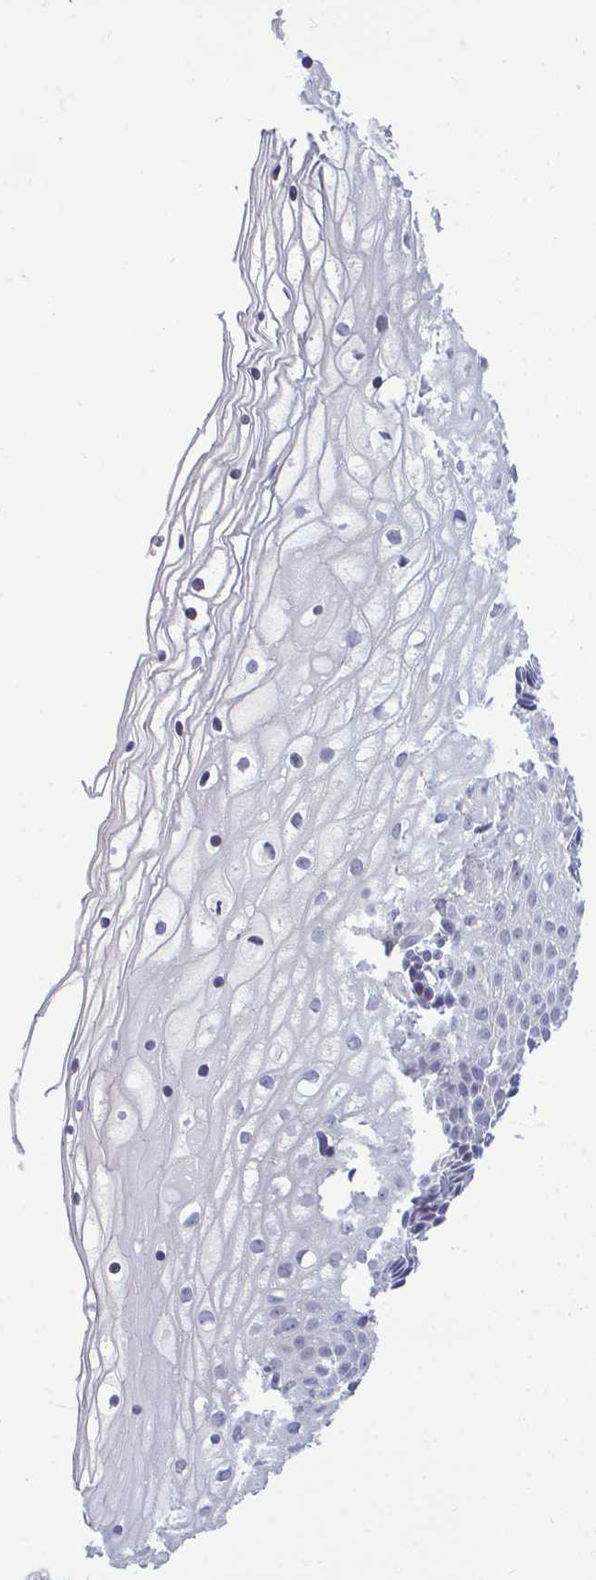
{"staining": {"intensity": "negative", "quantity": "none", "location": "none"}, "tissue": "cervix", "cell_type": "Glandular cells", "image_type": "normal", "snomed": [{"axis": "morphology", "description": "Normal tissue, NOS"}, {"axis": "topography", "description": "Cervix"}], "caption": "Immunohistochemistry micrograph of benign cervix: cervix stained with DAB demonstrates no significant protein positivity in glandular cells.", "gene": "PIGK", "patient": {"sex": "female", "age": 36}}